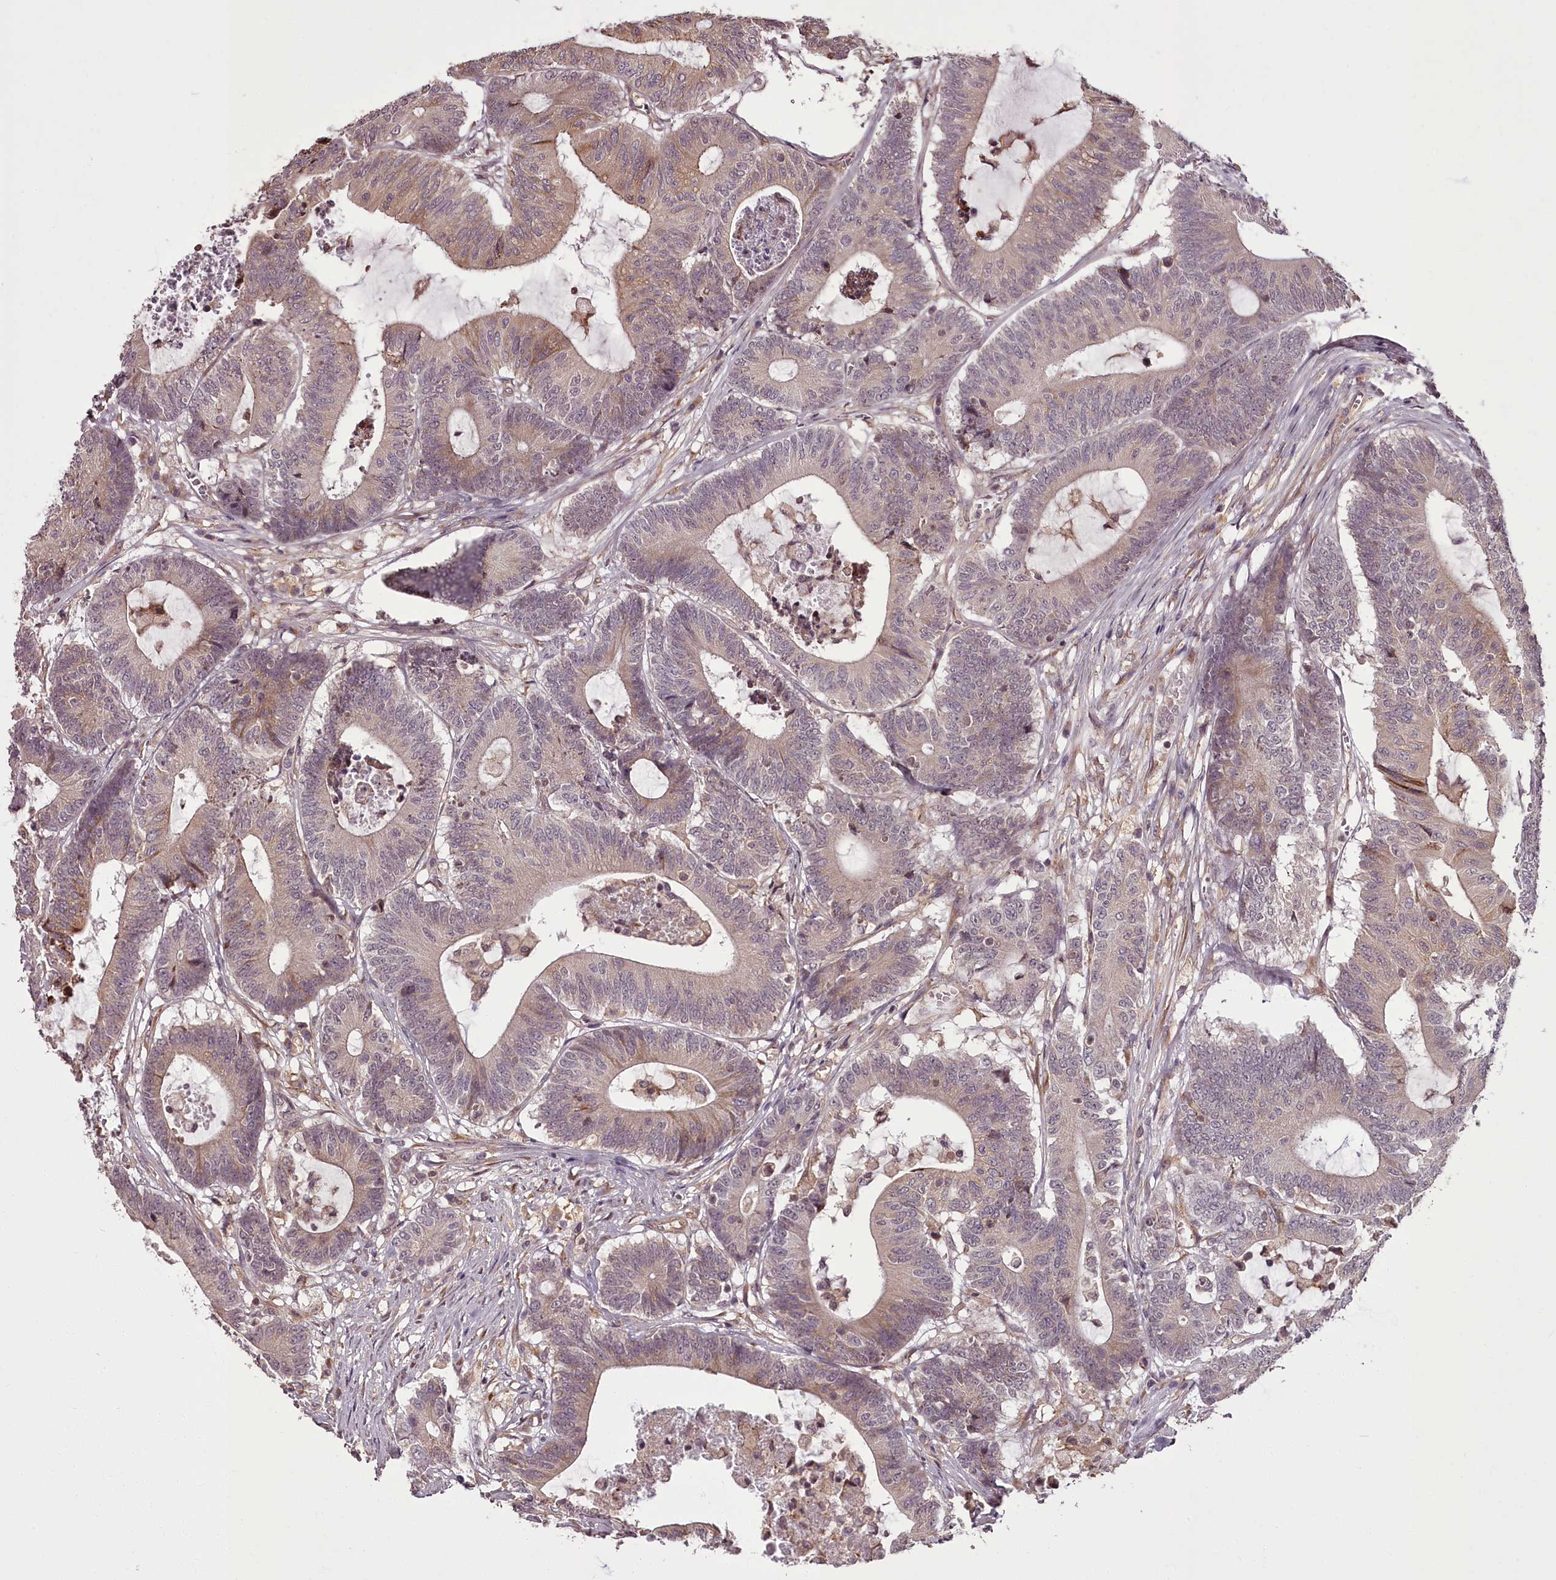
{"staining": {"intensity": "weak", "quantity": "25%-75%", "location": "cytoplasmic/membranous"}, "tissue": "colorectal cancer", "cell_type": "Tumor cells", "image_type": "cancer", "snomed": [{"axis": "morphology", "description": "Adenocarcinoma, NOS"}, {"axis": "topography", "description": "Colon"}], "caption": "A low amount of weak cytoplasmic/membranous expression is identified in approximately 25%-75% of tumor cells in colorectal cancer tissue.", "gene": "CCDC92", "patient": {"sex": "female", "age": 84}}